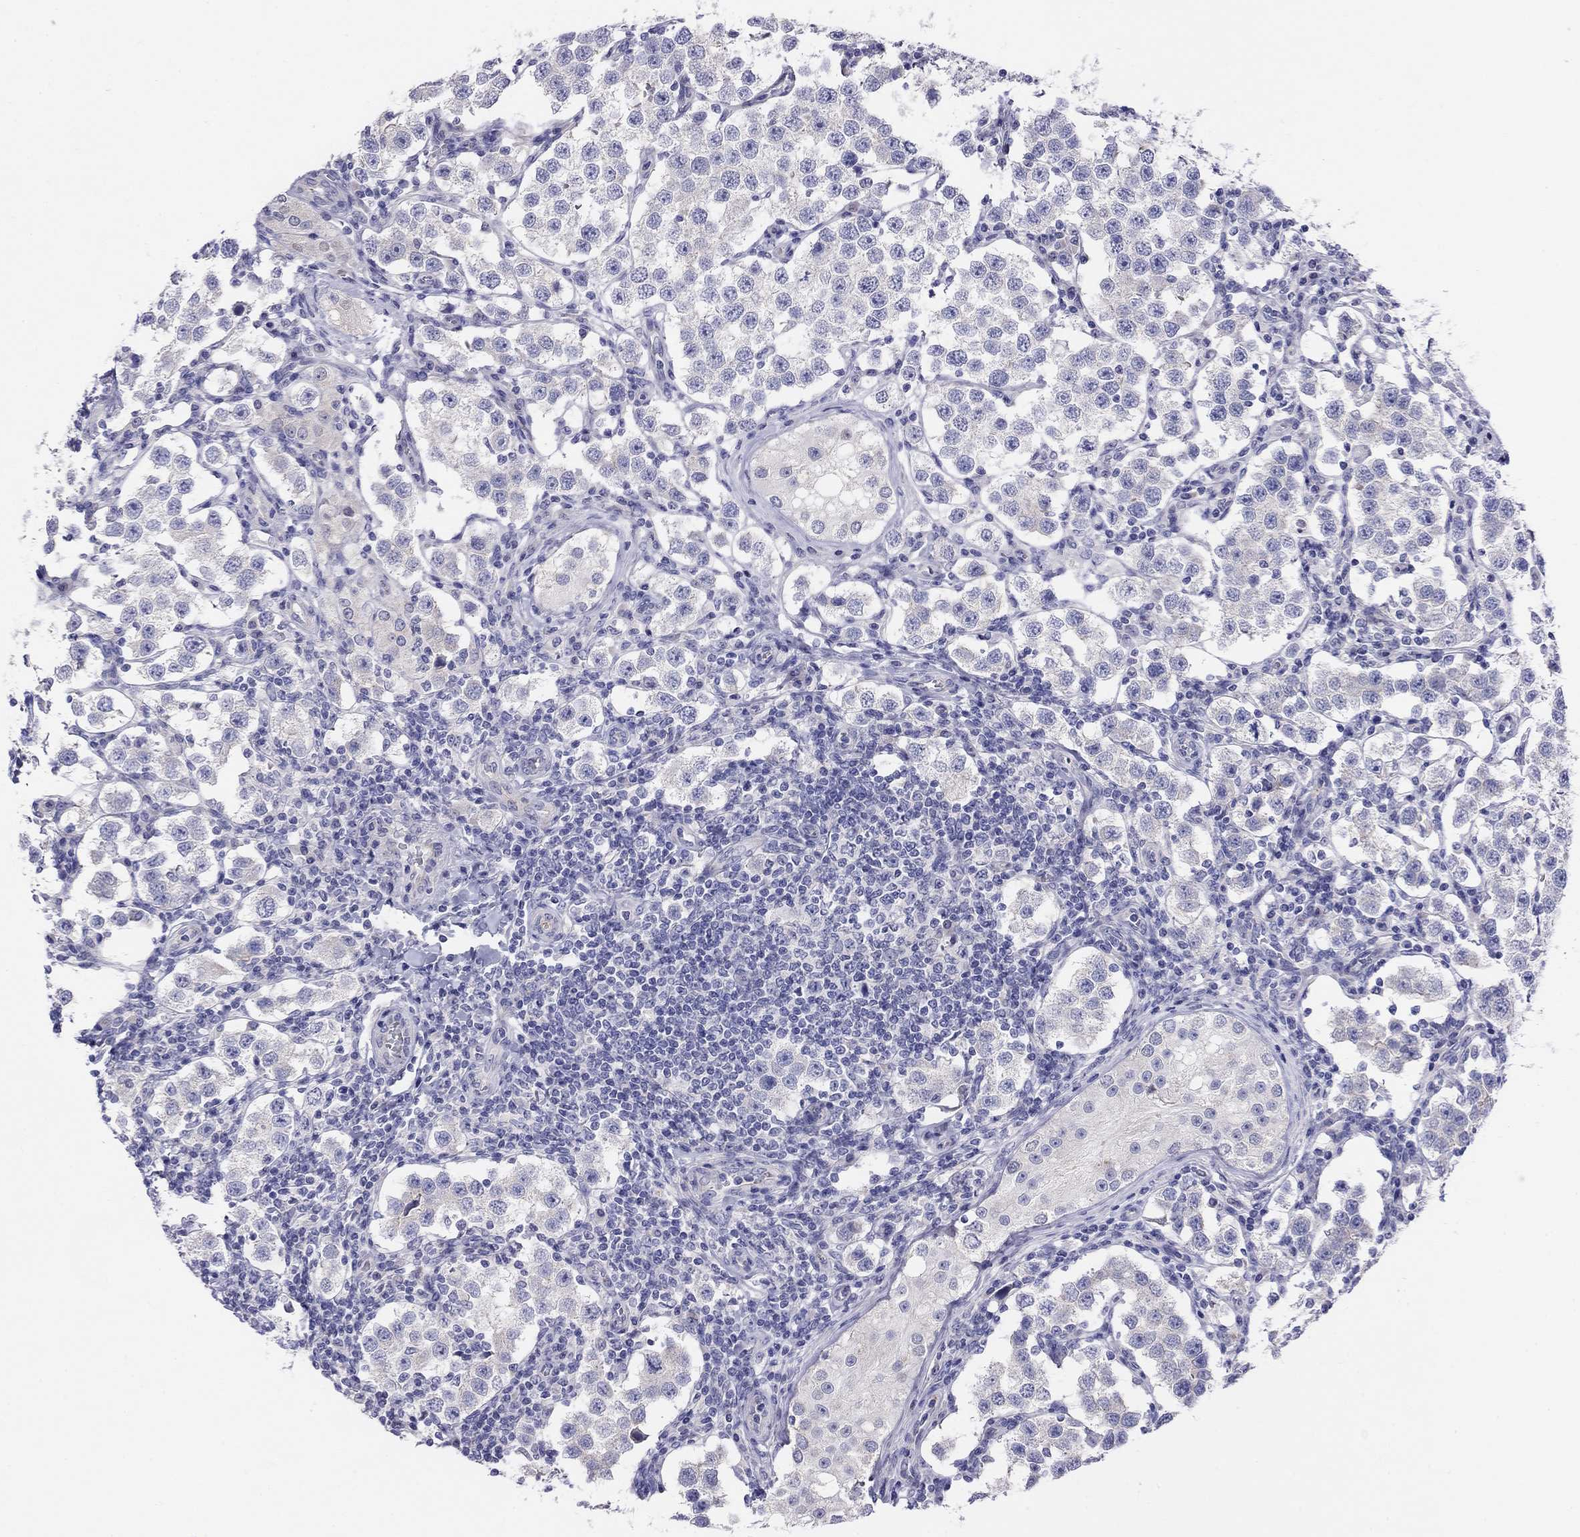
{"staining": {"intensity": "negative", "quantity": "none", "location": "none"}, "tissue": "testis cancer", "cell_type": "Tumor cells", "image_type": "cancer", "snomed": [{"axis": "morphology", "description": "Seminoma, NOS"}, {"axis": "topography", "description": "Testis"}], "caption": "Human seminoma (testis) stained for a protein using immunohistochemistry demonstrates no expression in tumor cells.", "gene": "MGAT4C", "patient": {"sex": "male", "age": 37}}